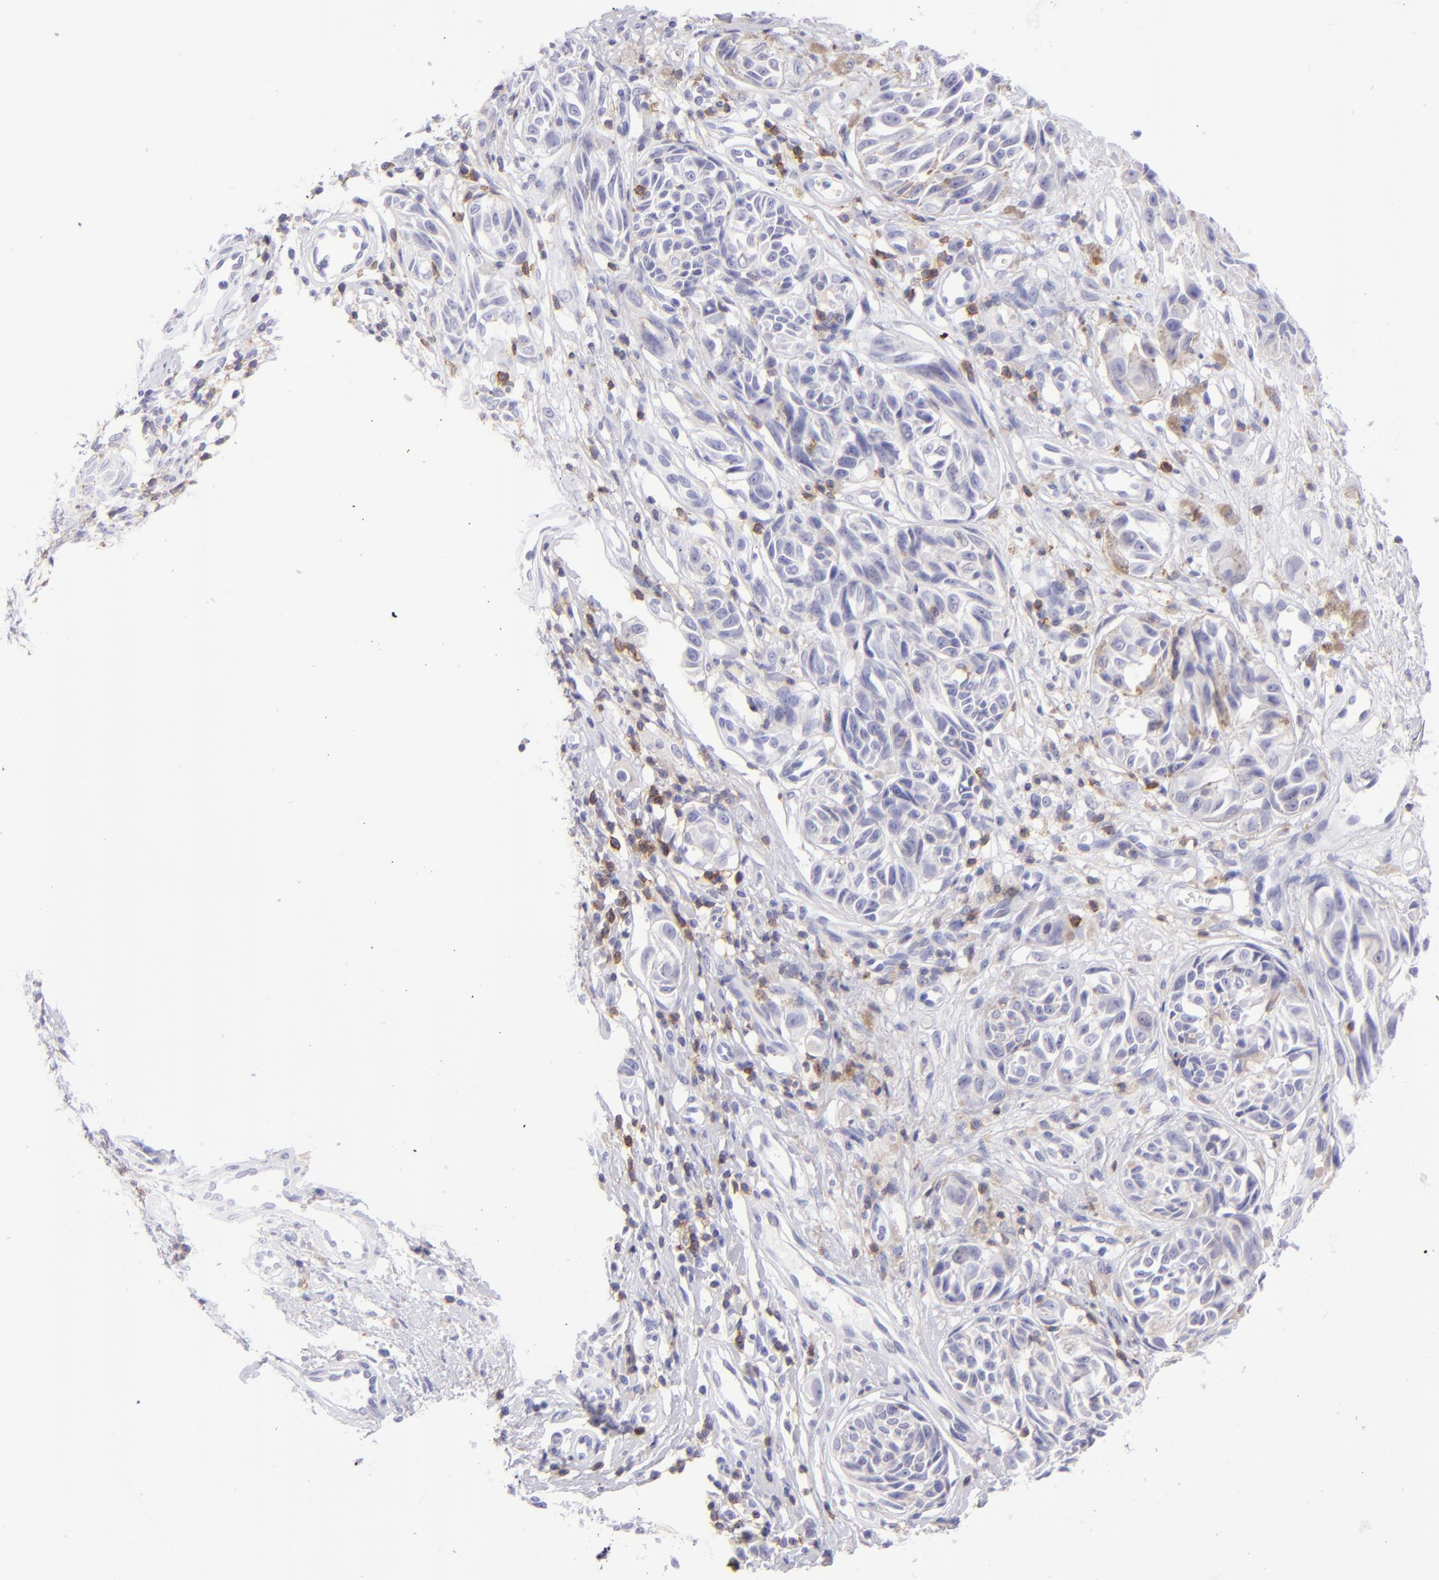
{"staining": {"intensity": "negative", "quantity": "none", "location": "none"}, "tissue": "melanoma", "cell_type": "Tumor cells", "image_type": "cancer", "snomed": [{"axis": "morphology", "description": "Malignant melanoma, NOS"}, {"axis": "topography", "description": "Skin"}], "caption": "Tumor cells show no significant protein positivity in melanoma. Nuclei are stained in blue.", "gene": "CD69", "patient": {"sex": "male", "age": 67}}